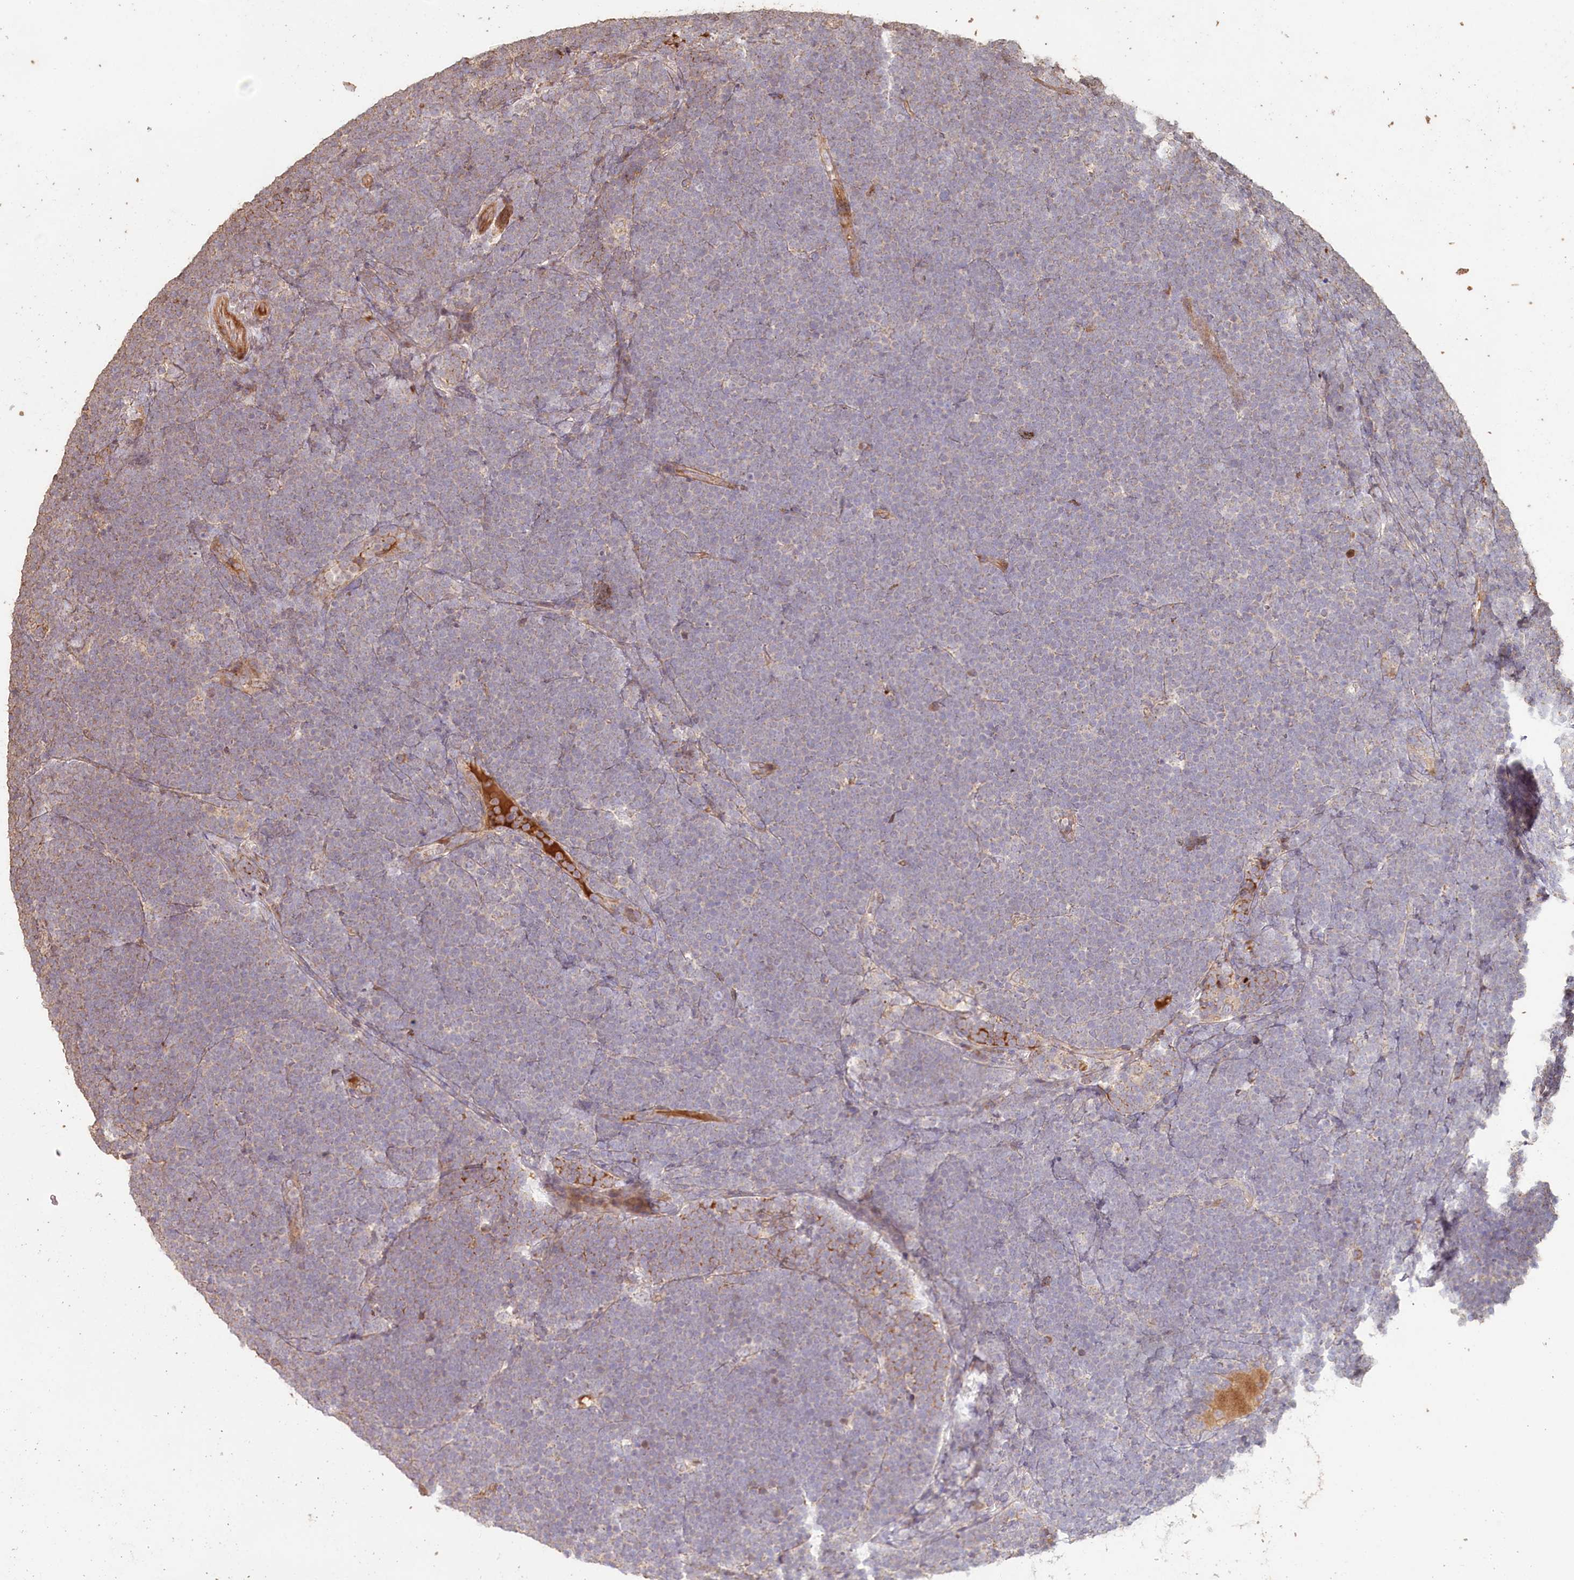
{"staining": {"intensity": "negative", "quantity": "none", "location": "none"}, "tissue": "lymphoma", "cell_type": "Tumor cells", "image_type": "cancer", "snomed": [{"axis": "morphology", "description": "Malignant lymphoma, non-Hodgkin's type, High grade"}, {"axis": "topography", "description": "Lymph node"}], "caption": "Immunohistochemistry (IHC) histopathology image of malignant lymphoma, non-Hodgkin's type (high-grade) stained for a protein (brown), which displays no expression in tumor cells.", "gene": "HAL", "patient": {"sex": "male", "age": 13}}